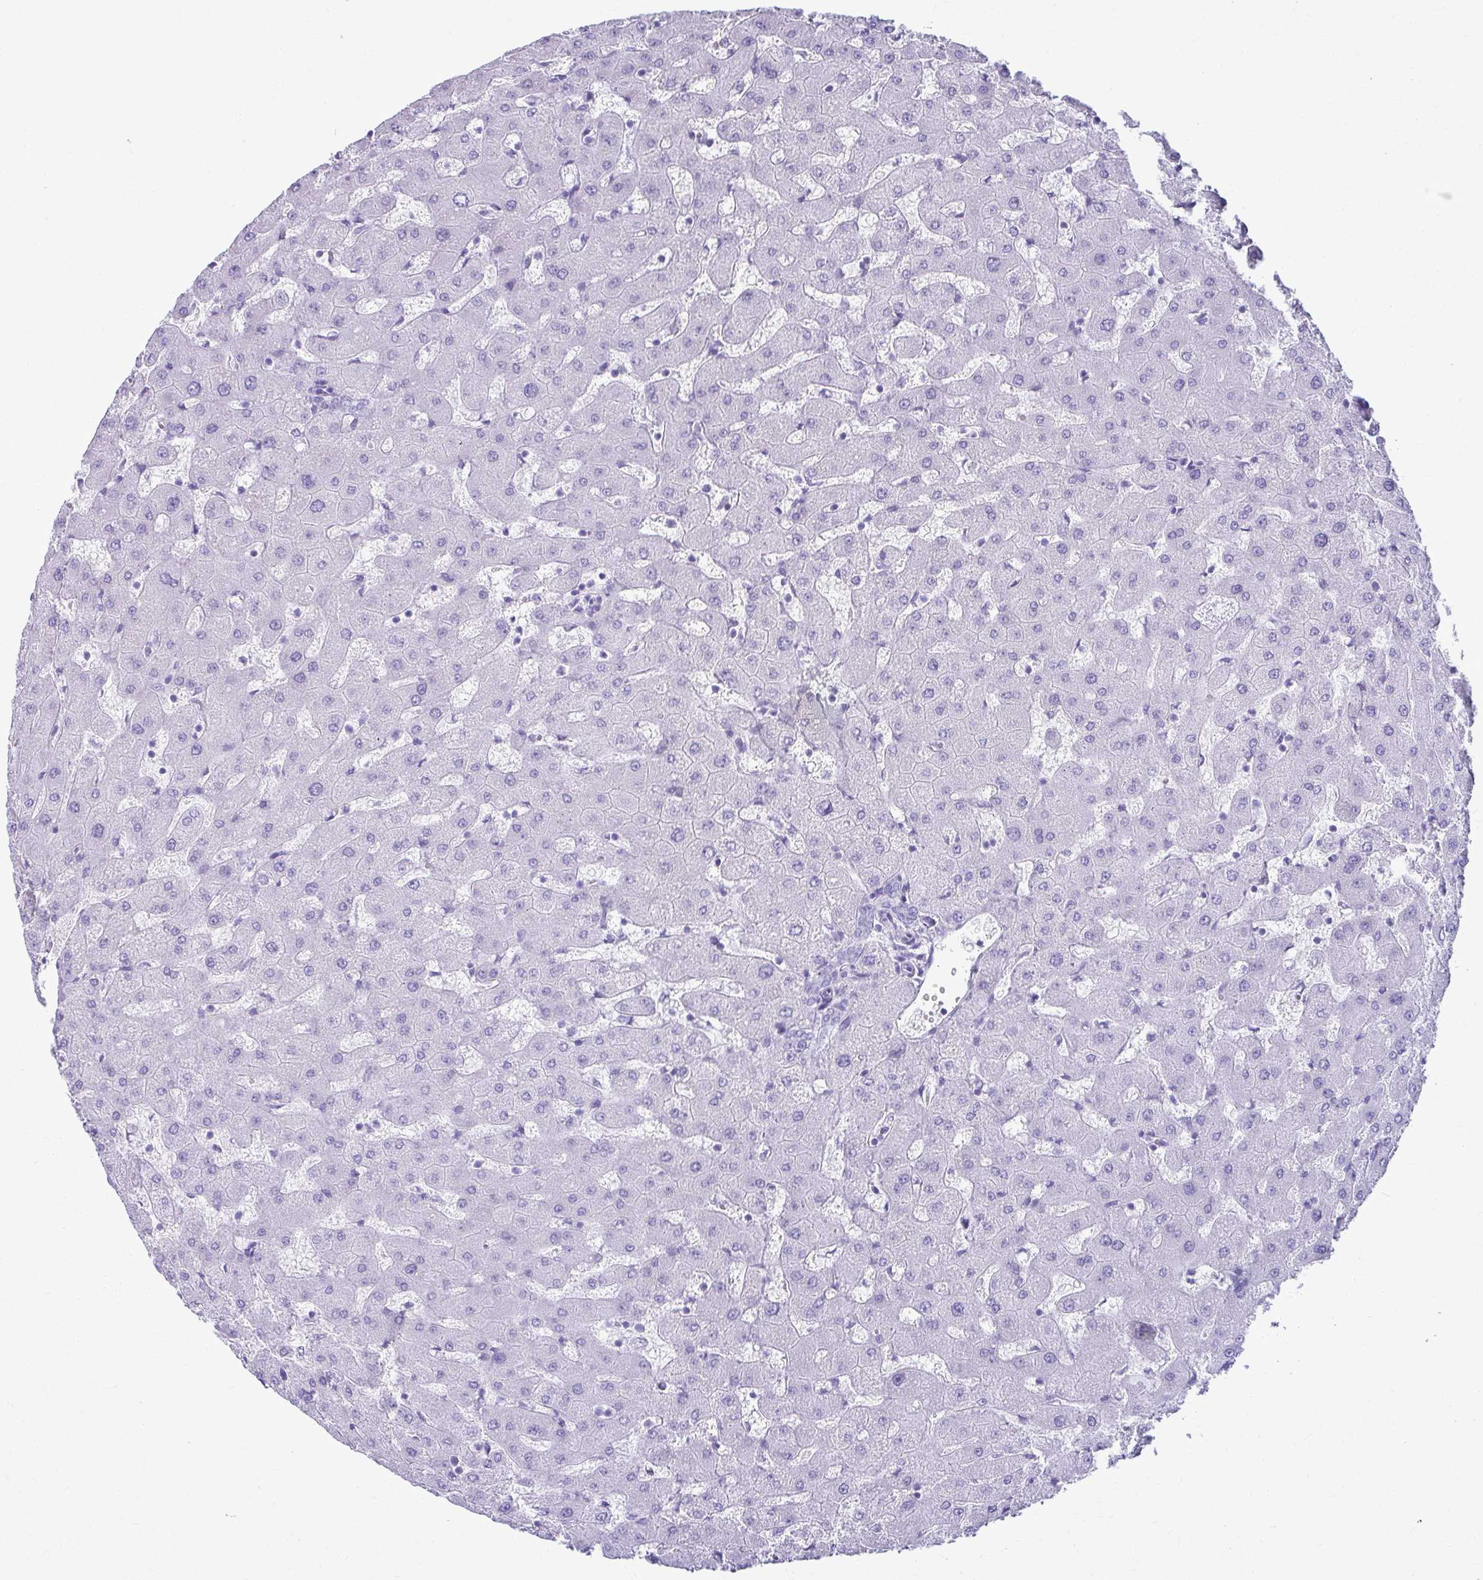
{"staining": {"intensity": "negative", "quantity": "none", "location": "none"}, "tissue": "liver", "cell_type": "Cholangiocytes", "image_type": "normal", "snomed": [{"axis": "morphology", "description": "Normal tissue, NOS"}, {"axis": "topography", "description": "Liver"}], "caption": "Liver stained for a protein using IHC demonstrates no positivity cholangiocytes.", "gene": "ATP4B", "patient": {"sex": "female", "age": 63}}